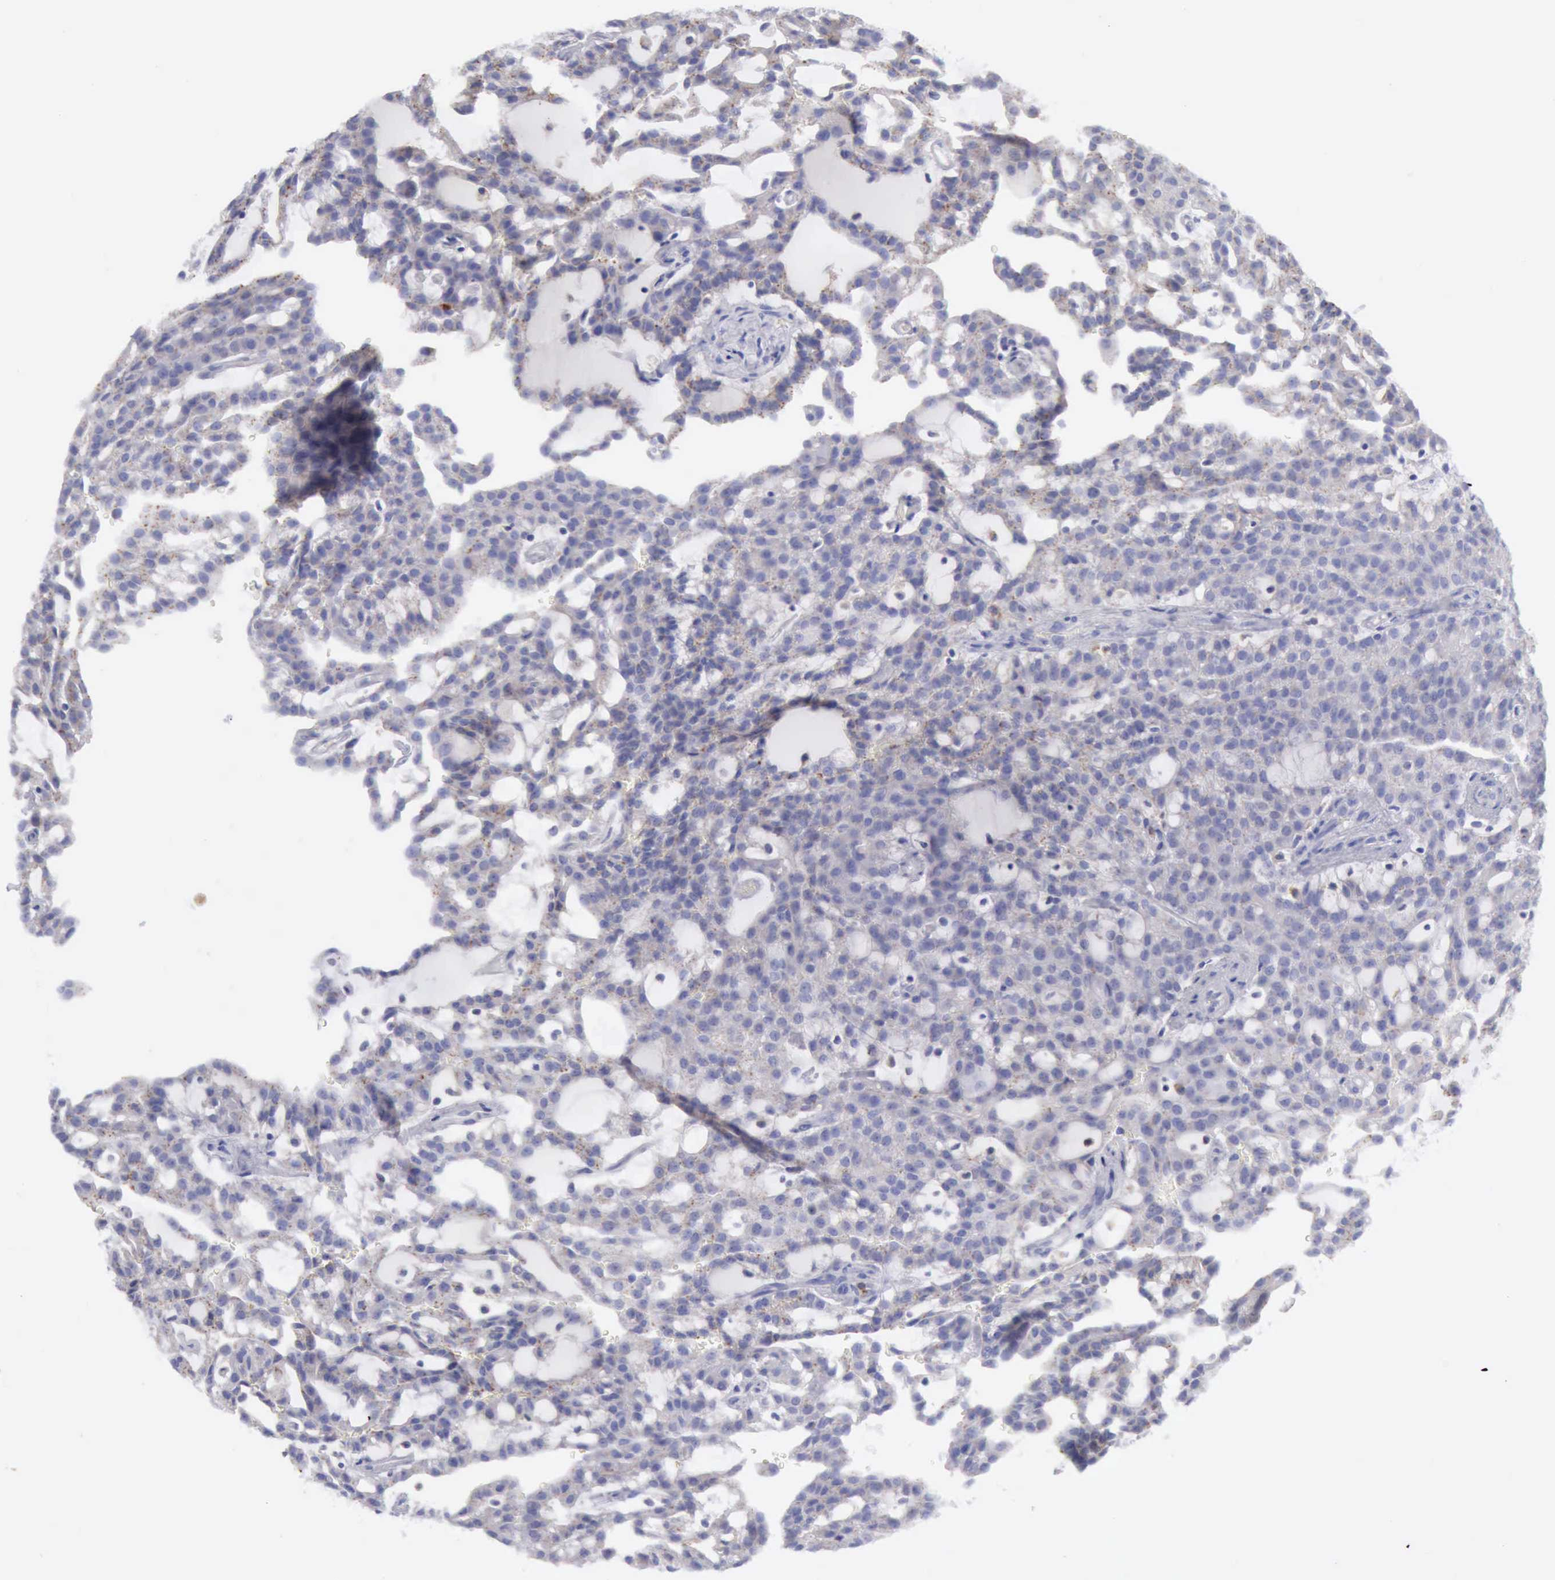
{"staining": {"intensity": "weak", "quantity": "25%-75%", "location": "cytoplasmic/membranous"}, "tissue": "renal cancer", "cell_type": "Tumor cells", "image_type": "cancer", "snomed": [{"axis": "morphology", "description": "Adenocarcinoma, NOS"}, {"axis": "topography", "description": "Kidney"}], "caption": "The photomicrograph exhibits a brown stain indicating the presence of a protein in the cytoplasmic/membranous of tumor cells in renal cancer (adenocarcinoma).", "gene": "CTSS", "patient": {"sex": "male", "age": 63}}